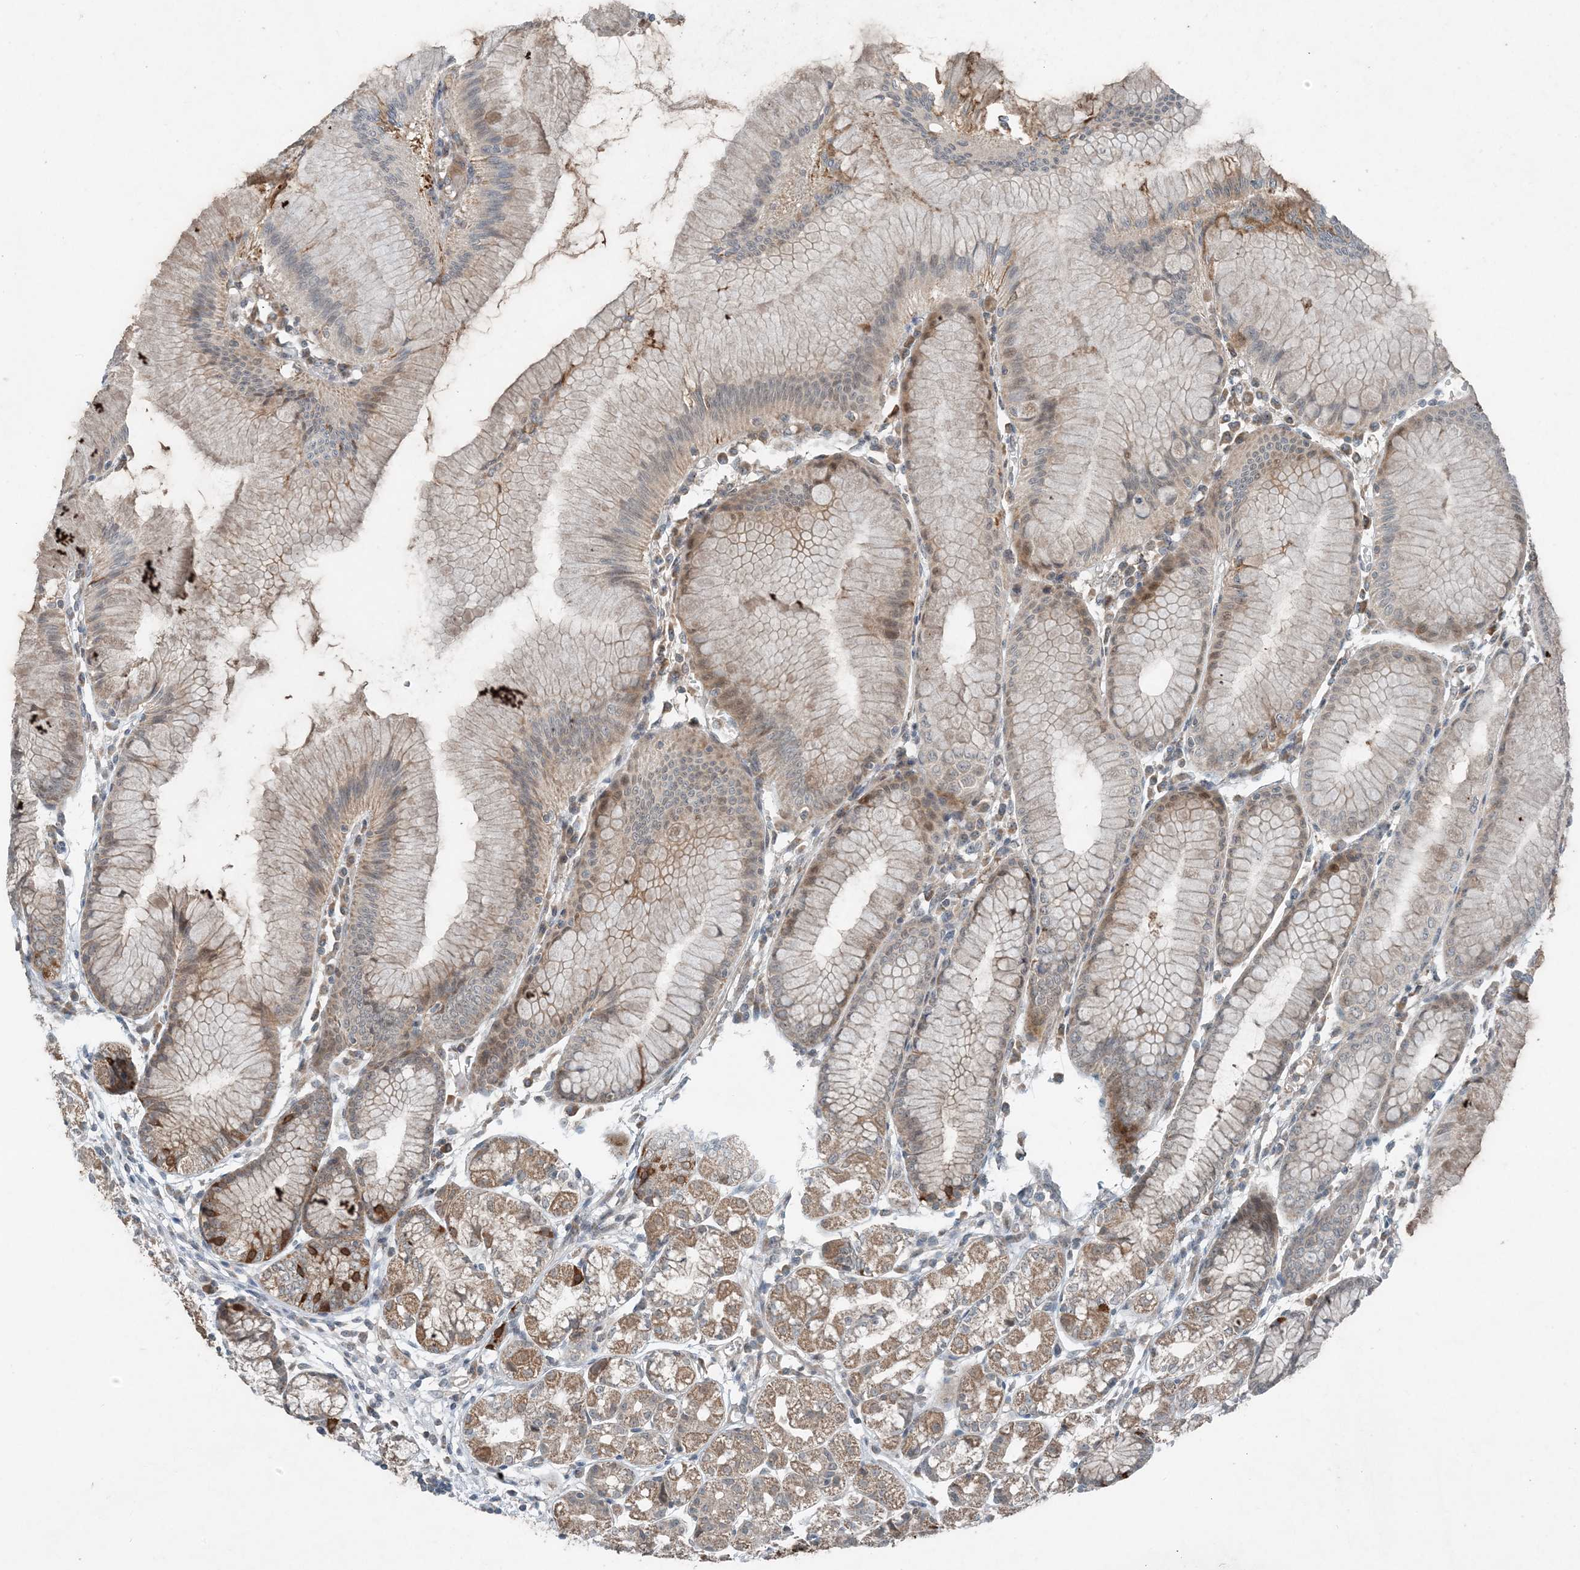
{"staining": {"intensity": "moderate", "quantity": "25%-75%", "location": "cytoplasmic/membranous,nuclear"}, "tissue": "stomach", "cell_type": "Glandular cells", "image_type": "normal", "snomed": [{"axis": "morphology", "description": "Normal tissue, NOS"}, {"axis": "topography", "description": "Stomach"}], "caption": "IHC of benign human stomach exhibits medium levels of moderate cytoplasmic/membranous,nuclear expression in approximately 25%-75% of glandular cells. Nuclei are stained in blue.", "gene": "MITD1", "patient": {"sex": "female", "age": 57}}